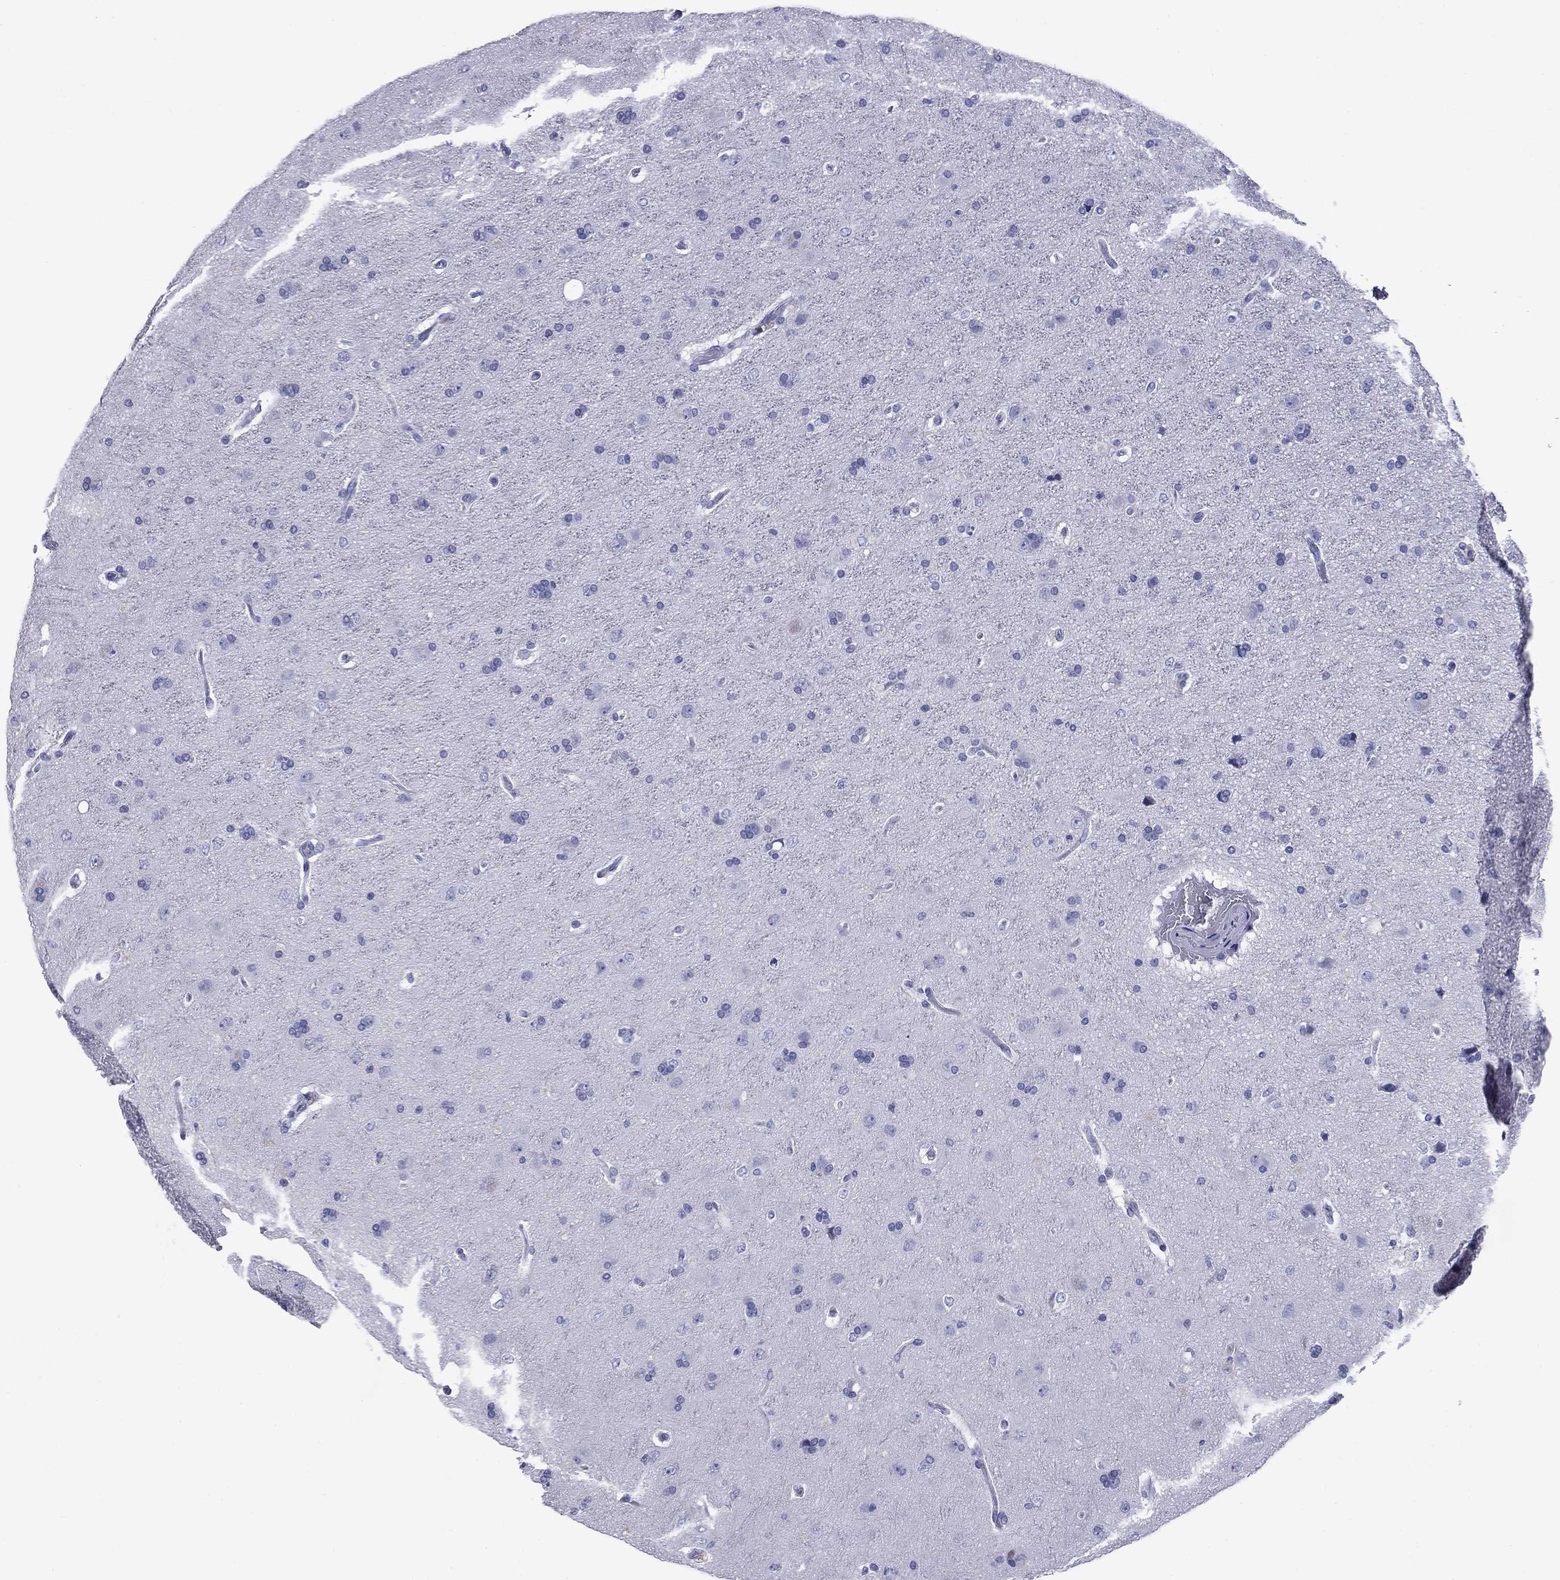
{"staining": {"intensity": "negative", "quantity": "none", "location": "none"}, "tissue": "glioma", "cell_type": "Tumor cells", "image_type": "cancer", "snomed": [{"axis": "morphology", "description": "Glioma, malignant, NOS"}, {"axis": "topography", "description": "Cerebral cortex"}], "caption": "Human glioma stained for a protein using IHC shows no staining in tumor cells.", "gene": "NPPA", "patient": {"sex": "male", "age": 58}}